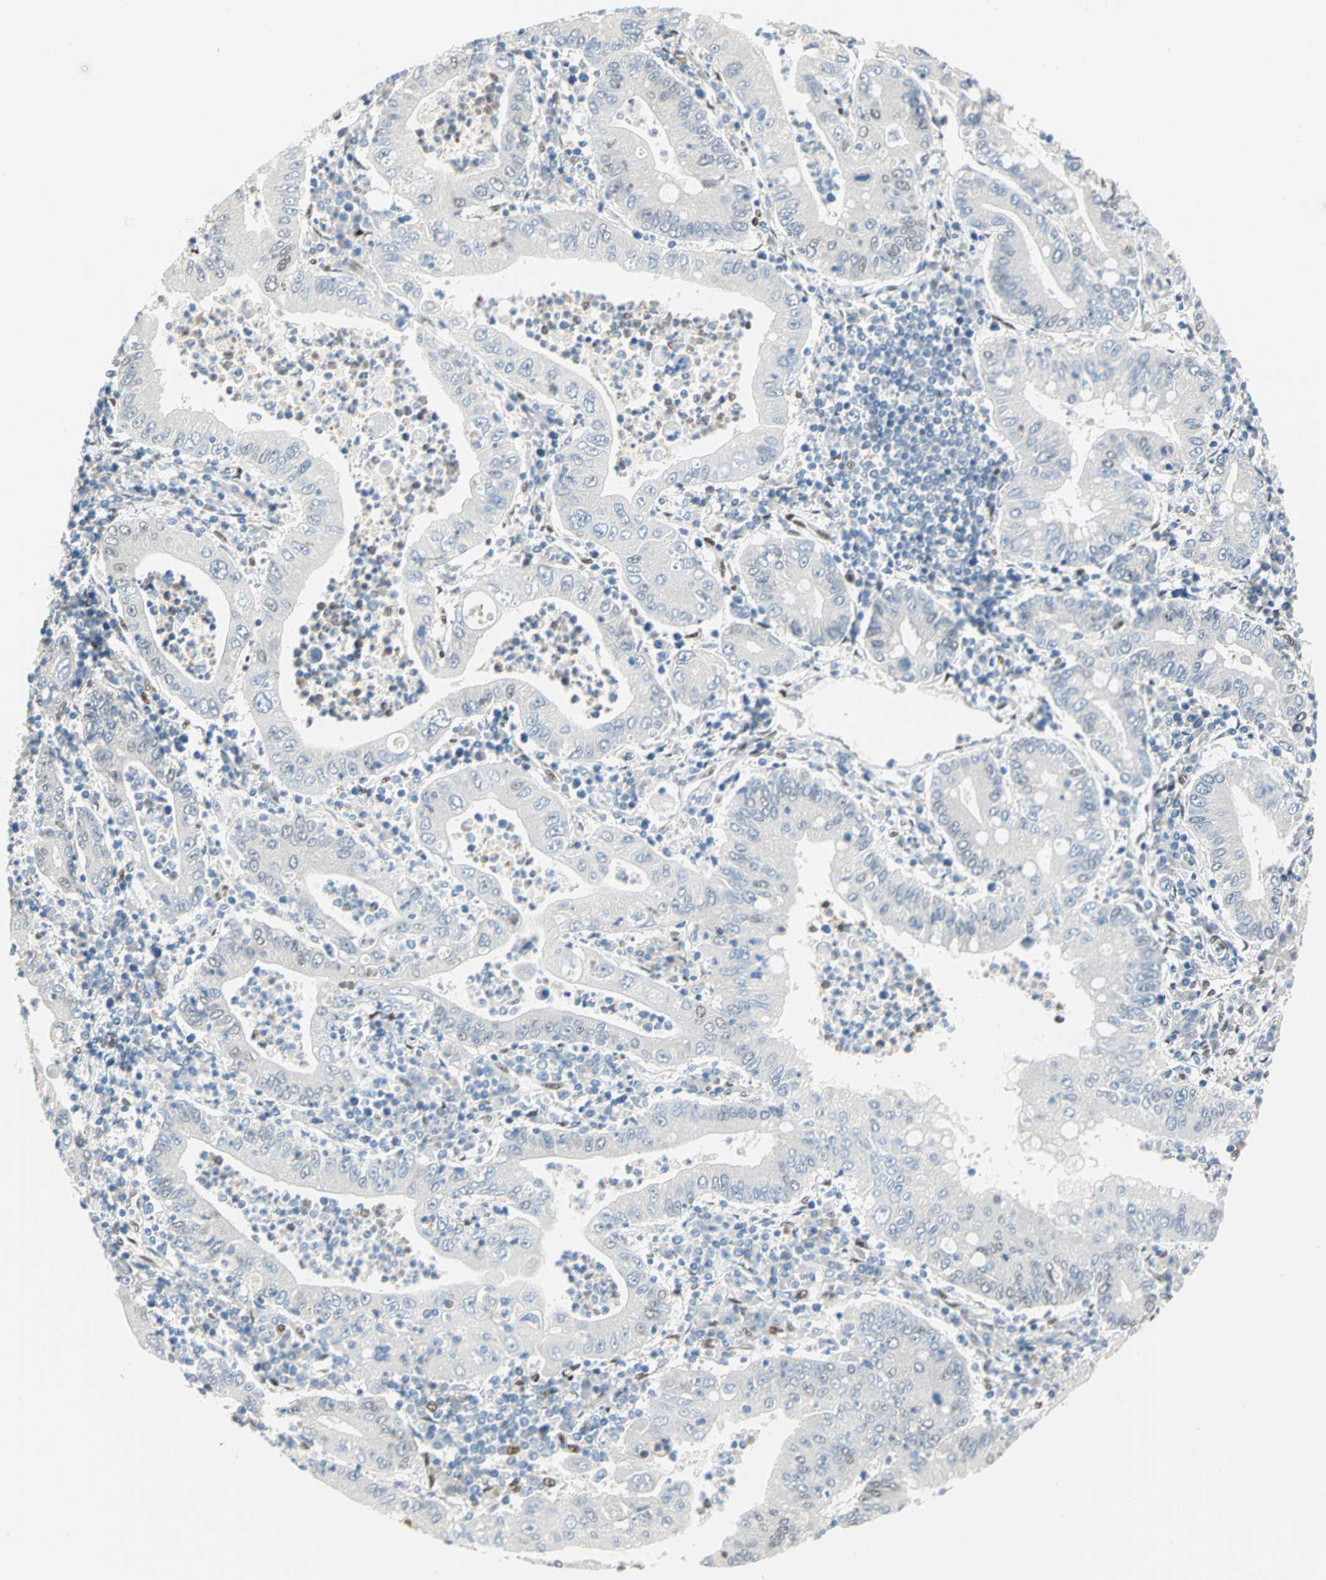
{"staining": {"intensity": "negative", "quantity": "none", "location": "none"}, "tissue": "stomach cancer", "cell_type": "Tumor cells", "image_type": "cancer", "snomed": [{"axis": "morphology", "description": "Normal tissue, NOS"}, {"axis": "morphology", "description": "Adenocarcinoma, NOS"}, {"axis": "topography", "description": "Esophagus"}, {"axis": "topography", "description": "Stomach, upper"}, {"axis": "topography", "description": "Peripheral nerve tissue"}], "caption": "The immunohistochemistry (IHC) micrograph has no significant expression in tumor cells of stomach cancer tissue.", "gene": "RBFOX2", "patient": {"sex": "male", "age": 62}}